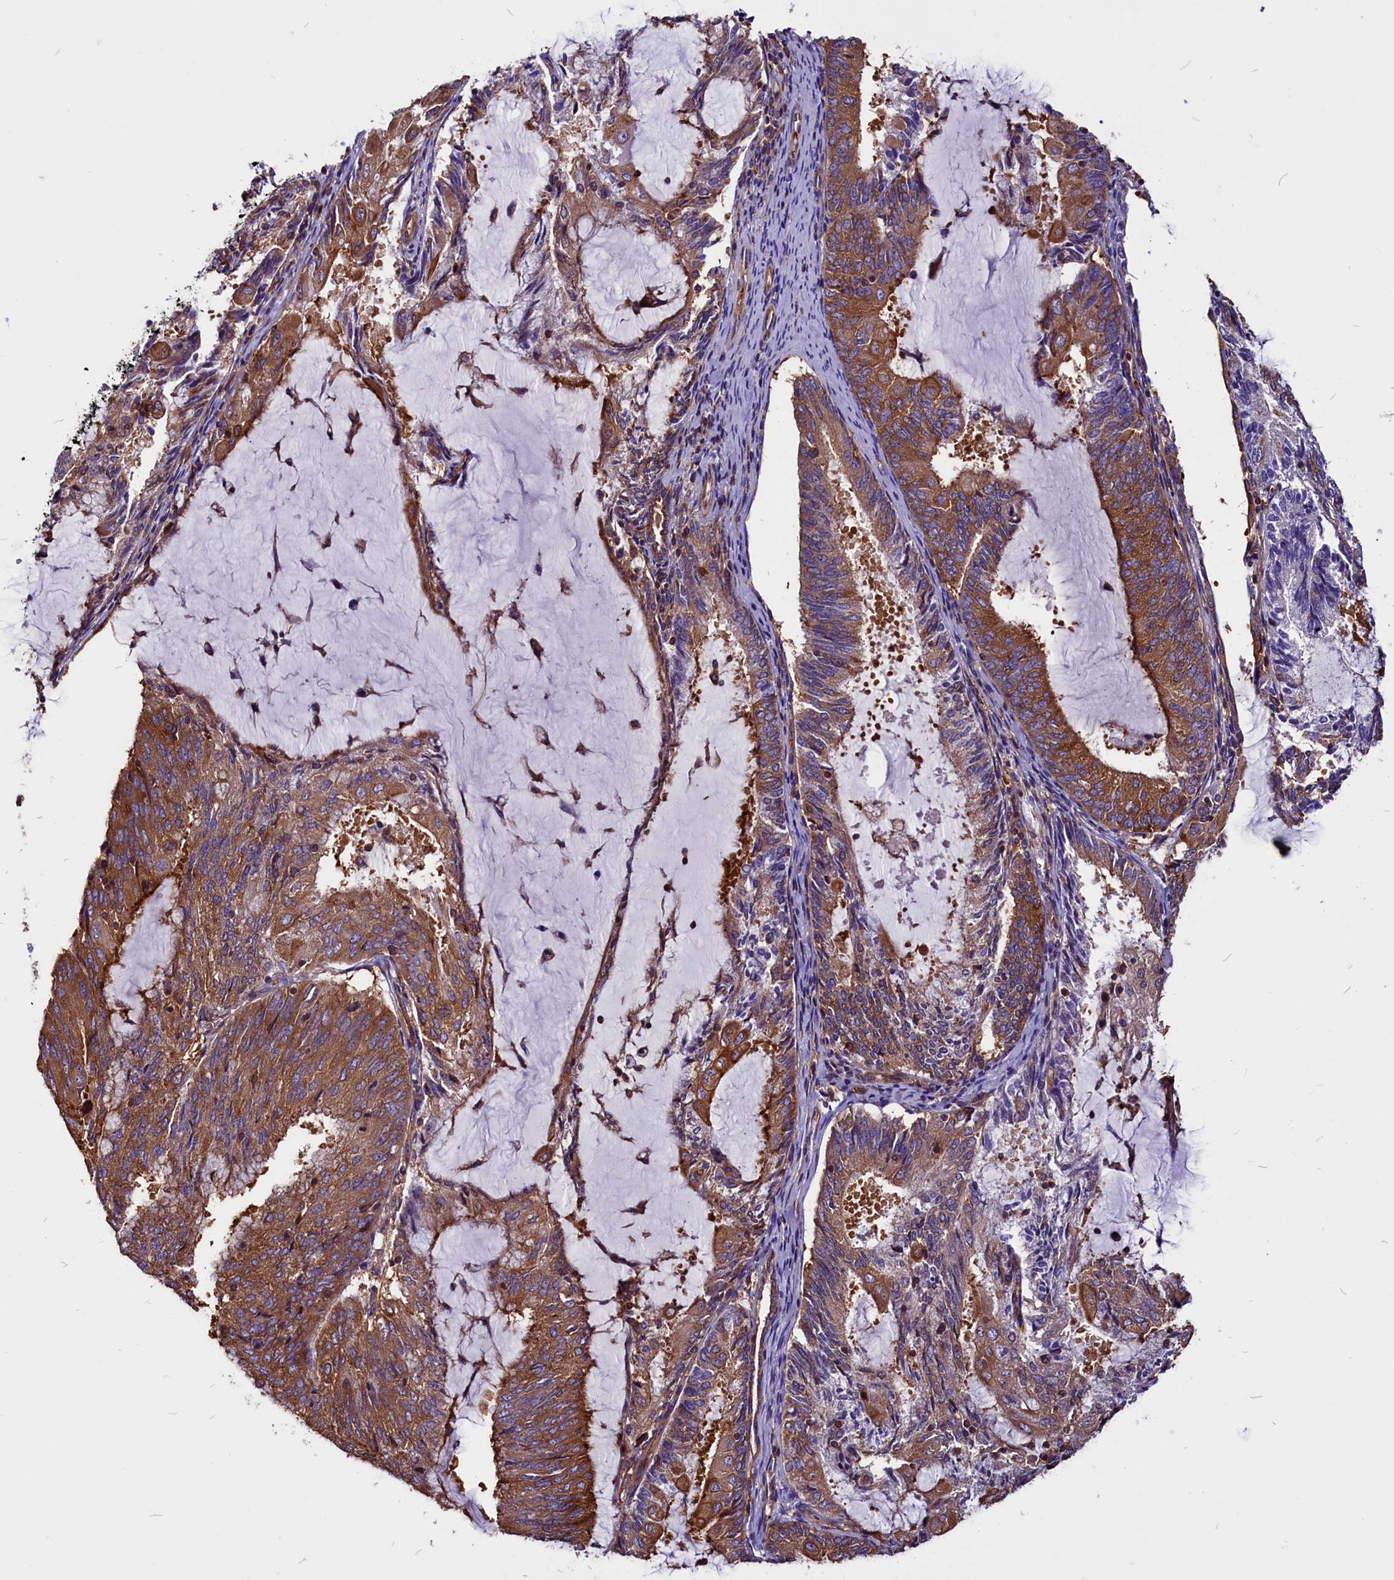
{"staining": {"intensity": "moderate", "quantity": ">75%", "location": "cytoplasmic/membranous"}, "tissue": "endometrial cancer", "cell_type": "Tumor cells", "image_type": "cancer", "snomed": [{"axis": "morphology", "description": "Adenocarcinoma, NOS"}, {"axis": "topography", "description": "Endometrium"}], "caption": "About >75% of tumor cells in endometrial cancer reveal moderate cytoplasmic/membranous protein expression as visualized by brown immunohistochemical staining.", "gene": "EIF3G", "patient": {"sex": "female", "age": 81}}